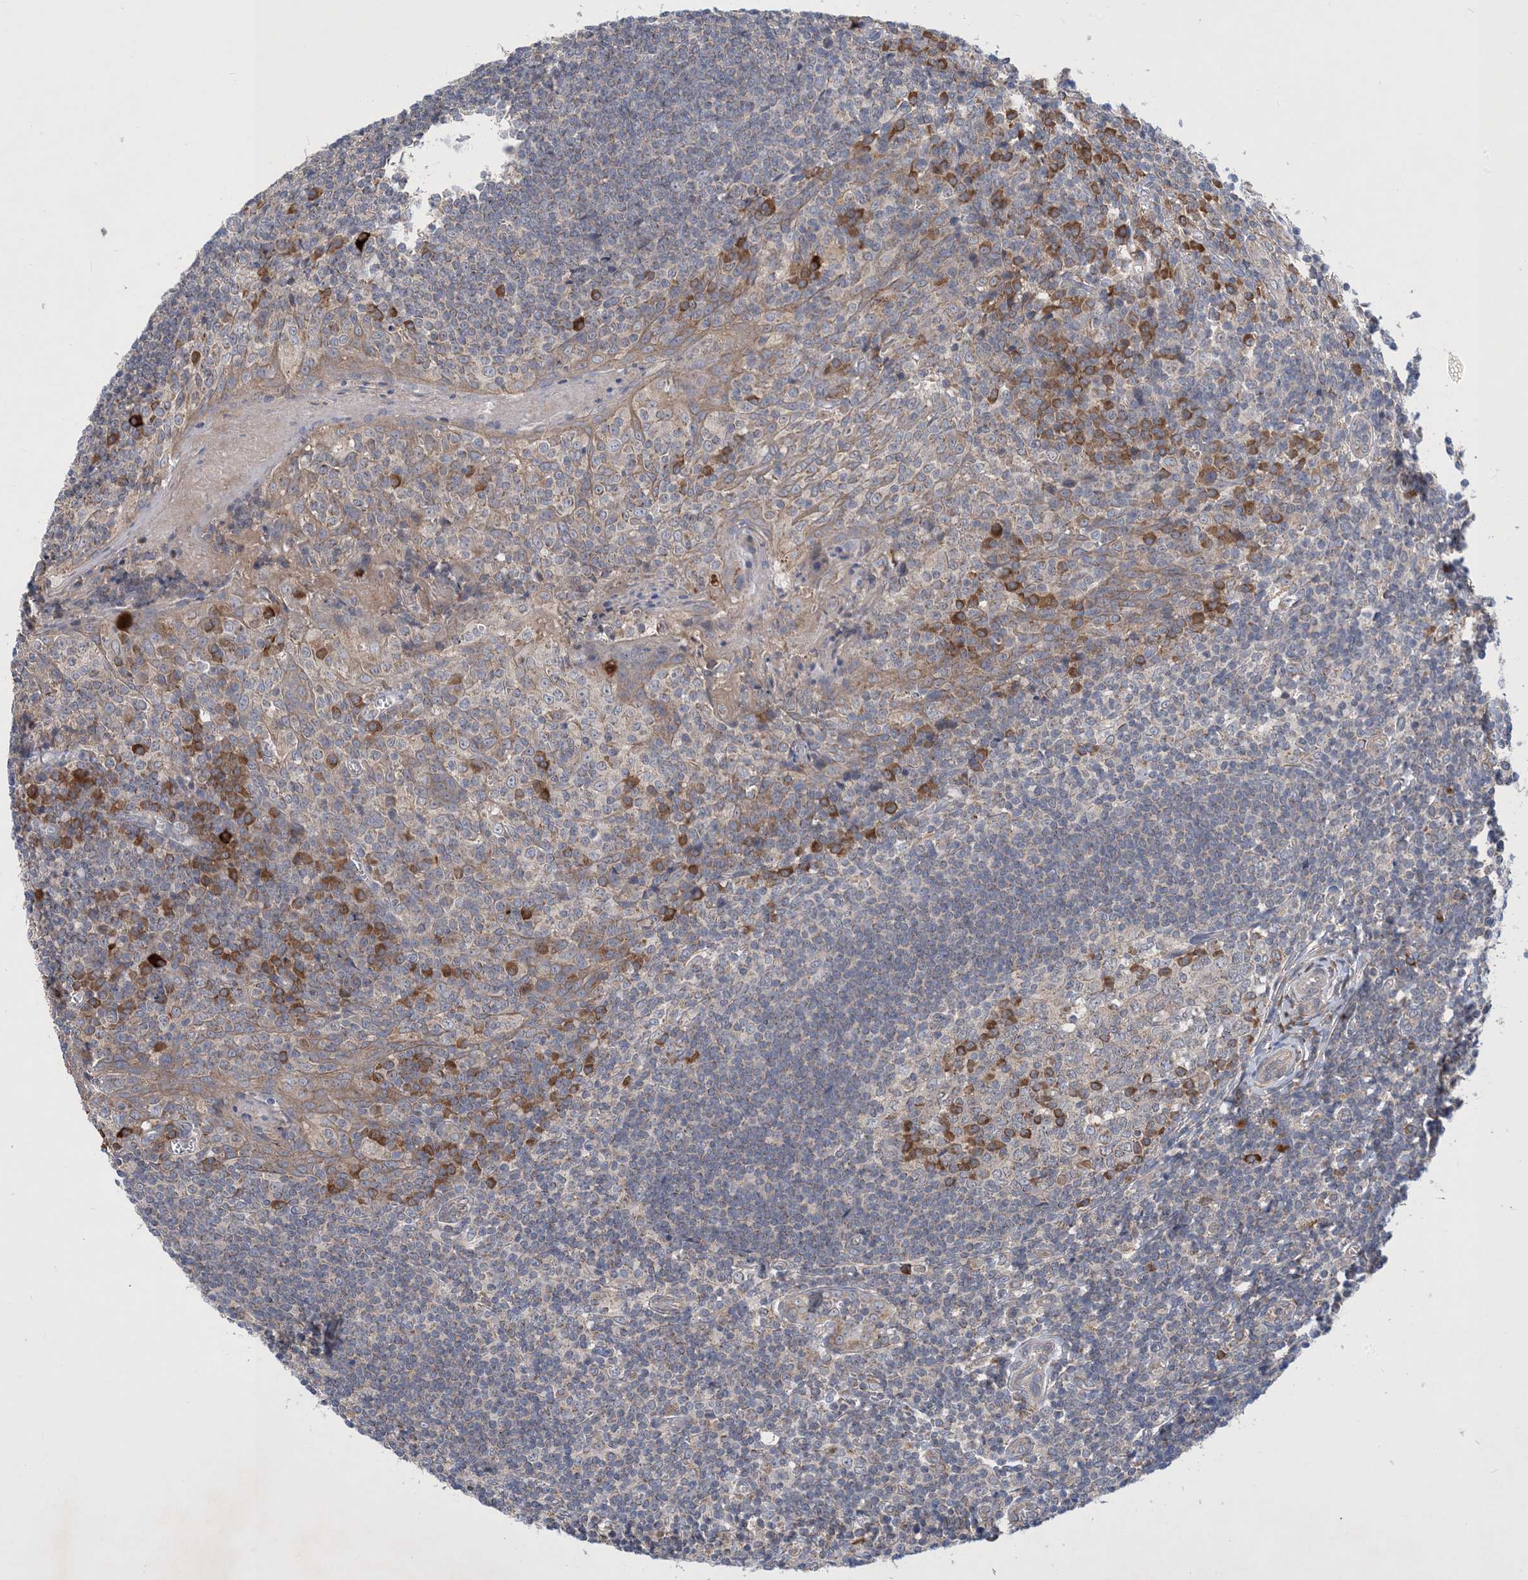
{"staining": {"intensity": "strong", "quantity": "<25%", "location": "cytoplasmic/membranous"}, "tissue": "tonsil", "cell_type": "Germinal center cells", "image_type": "normal", "snomed": [{"axis": "morphology", "description": "Normal tissue, NOS"}, {"axis": "topography", "description": "Tonsil"}], "caption": "IHC image of normal tonsil: tonsil stained using immunohistochemistry displays medium levels of strong protein expression localized specifically in the cytoplasmic/membranous of germinal center cells, appearing as a cytoplasmic/membranous brown color.", "gene": "STK19", "patient": {"sex": "male", "age": 27}}